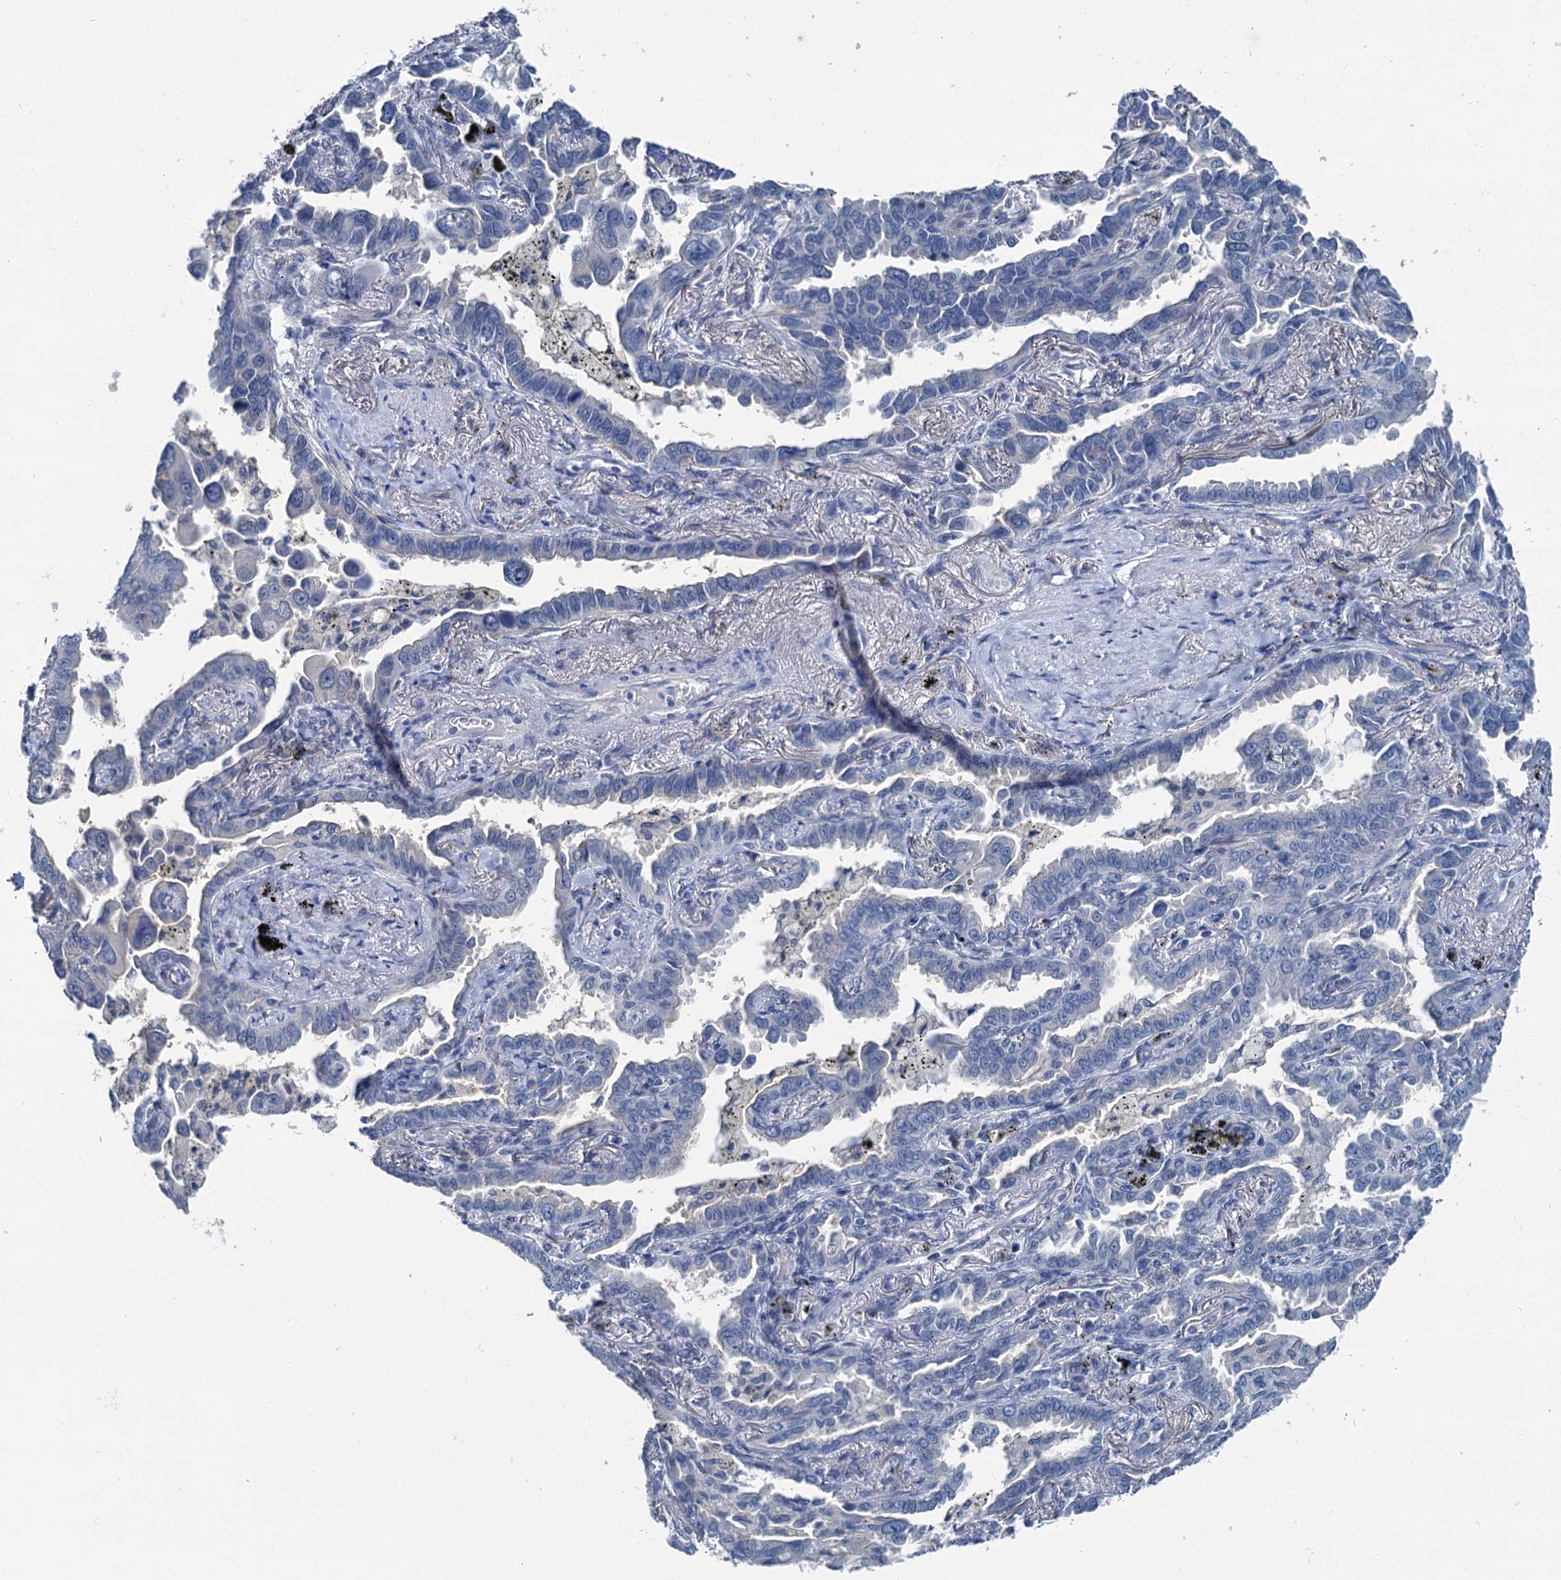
{"staining": {"intensity": "negative", "quantity": "none", "location": "none"}, "tissue": "lung cancer", "cell_type": "Tumor cells", "image_type": "cancer", "snomed": [{"axis": "morphology", "description": "Adenocarcinoma, NOS"}, {"axis": "topography", "description": "Lung"}], "caption": "Tumor cells are negative for protein expression in human lung adenocarcinoma.", "gene": "MIOX", "patient": {"sex": "male", "age": 67}}